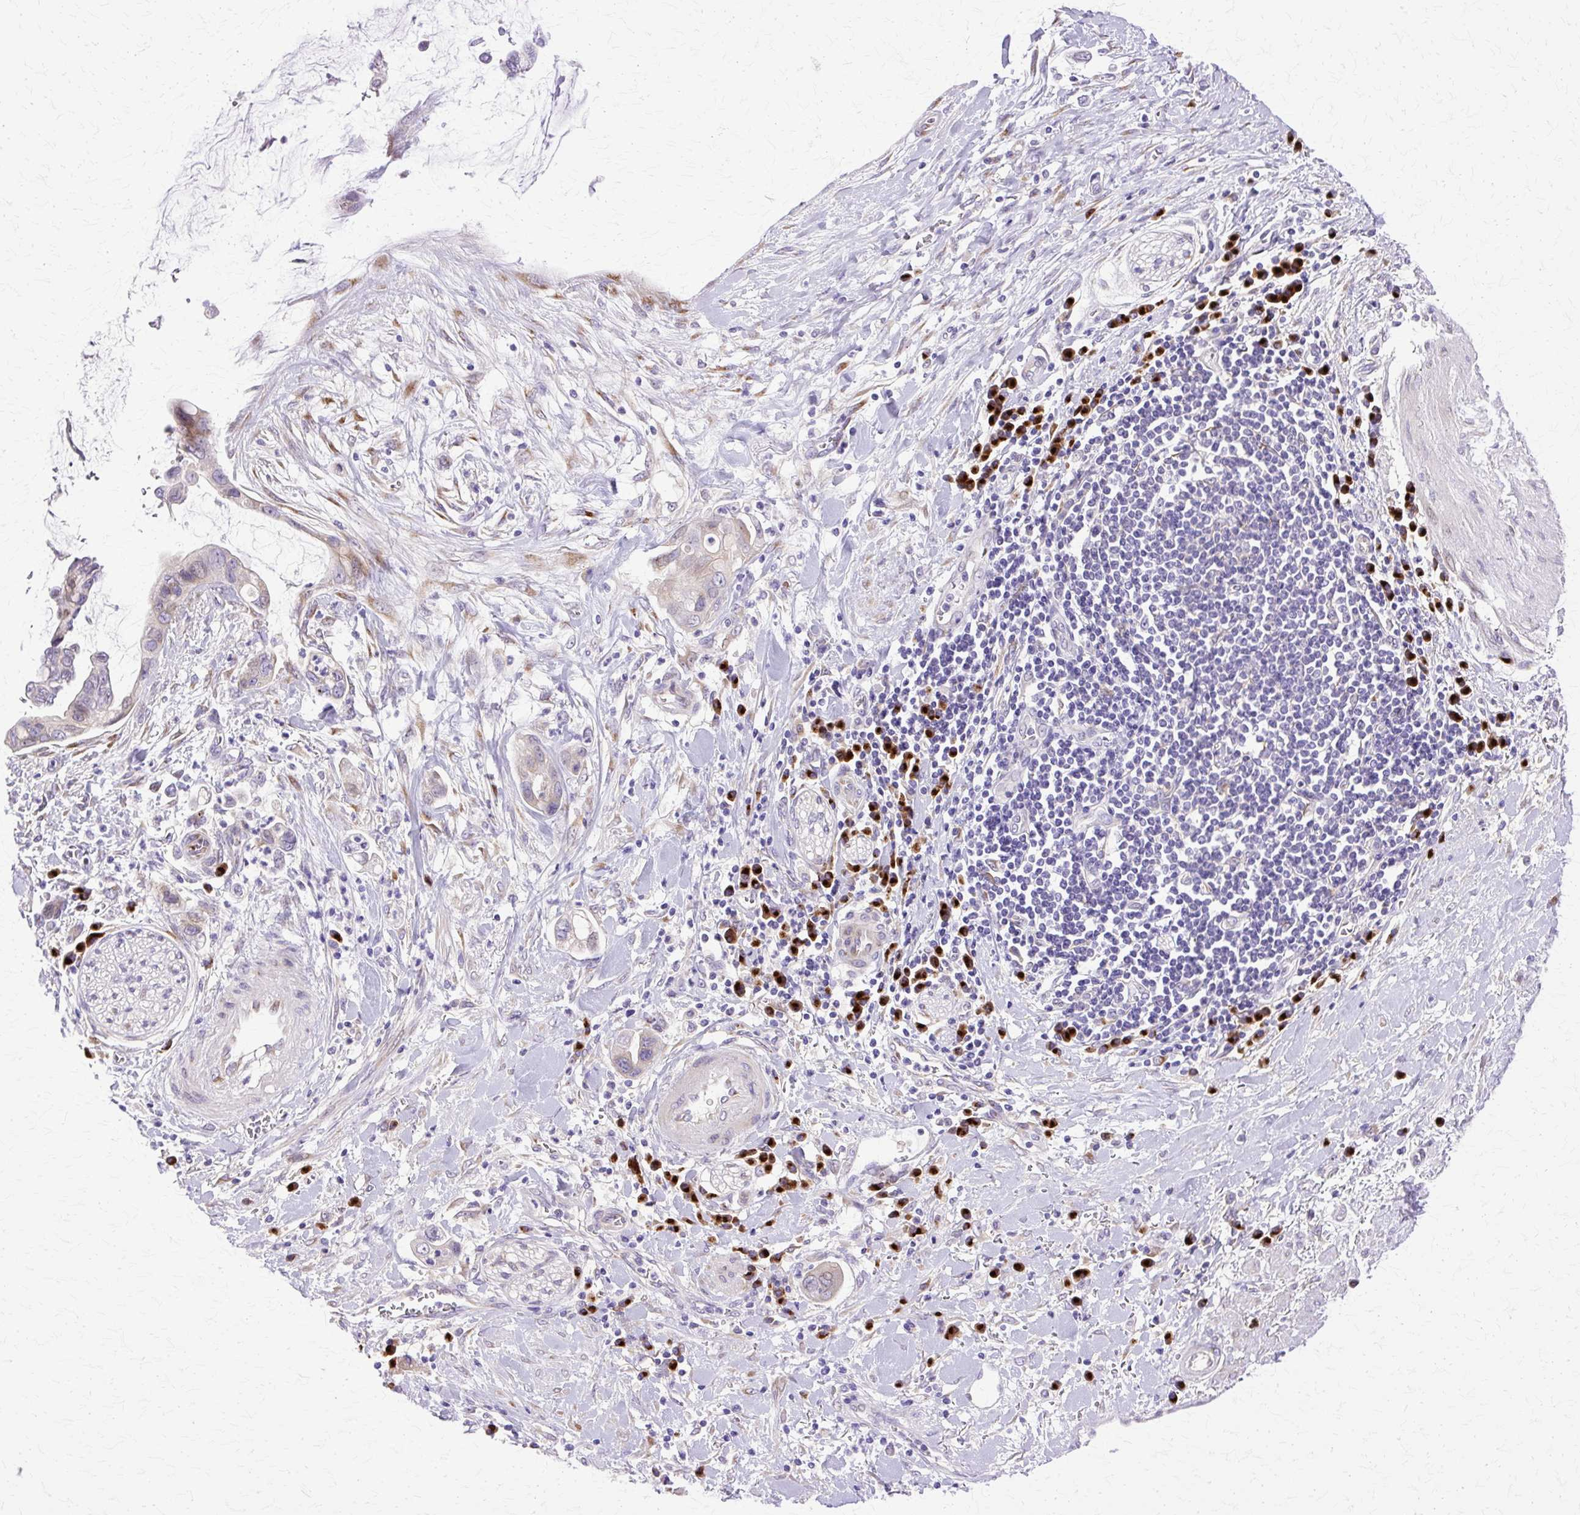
{"staining": {"intensity": "moderate", "quantity": "<25%", "location": "cytoplasmic/membranous"}, "tissue": "pancreatic cancer", "cell_type": "Tumor cells", "image_type": "cancer", "snomed": [{"axis": "morphology", "description": "Adenocarcinoma, NOS"}, {"axis": "topography", "description": "Pancreas"}], "caption": "Immunohistochemical staining of human pancreatic cancer displays moderate cytoplasmic/membranous protein expression in about <25% of tumor cells. The staining was performed using DAB, with brown indicating positive protein expression. Nuclei are stained blue with hematoxylin.", "gene": "TBC1D3G", "patient": {"sex": "male", "age": 75}}